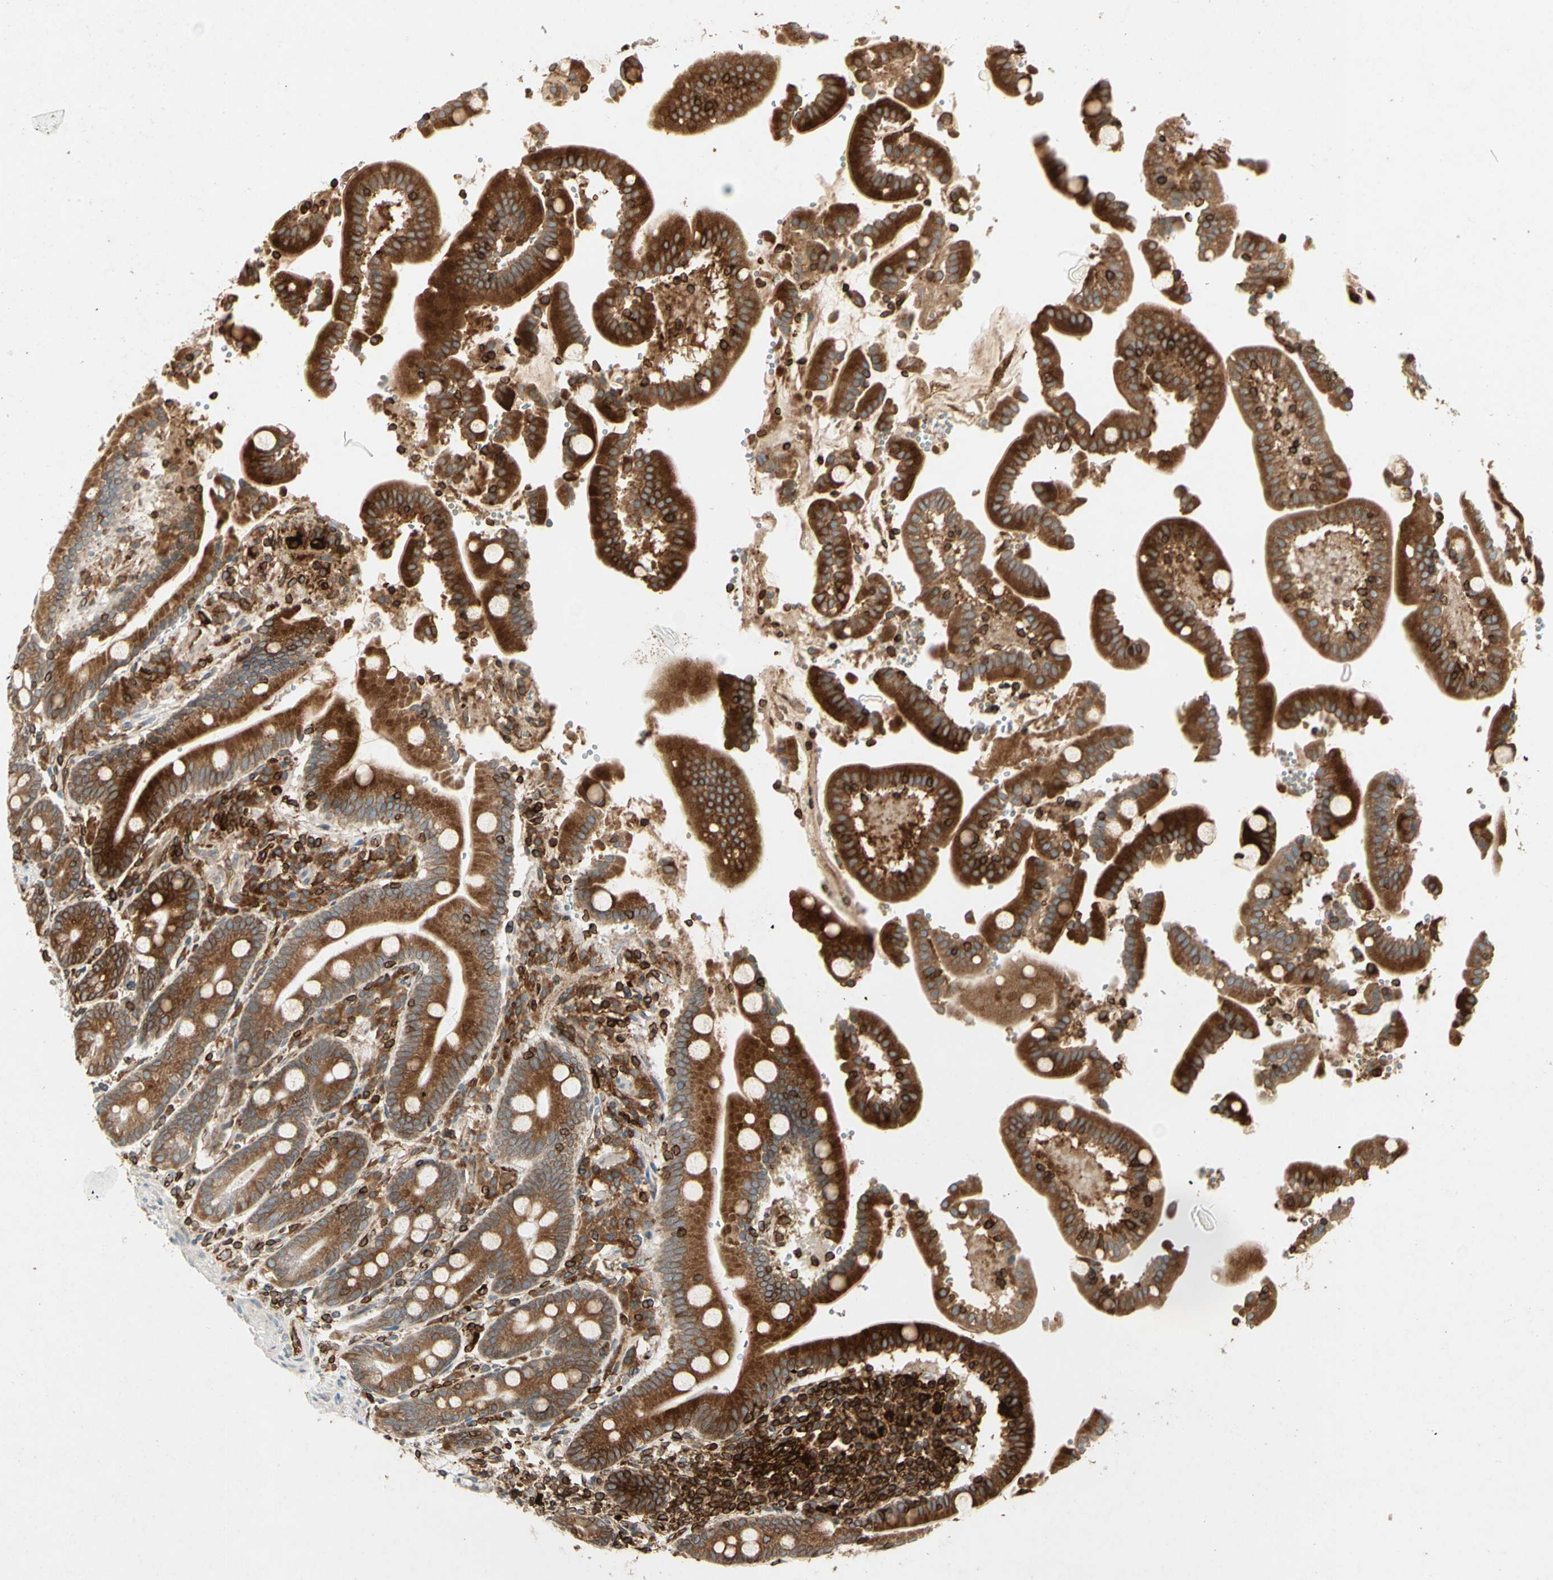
{"staining": {"intensity": "strong", "quantity": ">75%", "location": "cytoplasmic/membranous"}, "tissue": "duodenum", "cell_type": "Glandular cells", "image_type": "normal", "snomed": [{"axis": "morphology", "description": "Normal tissue, NOS"}, {"axis": "topography", "description": "Small intestine, NOS"}], "caption": "Normal duodenum displays strong cytoplasmic/membranous staining in approximately >75% of glandular cells, visualized by immunohistochemistry.", "gene": "TAPBP", "patient": {"sex": "female", "age": 71}}